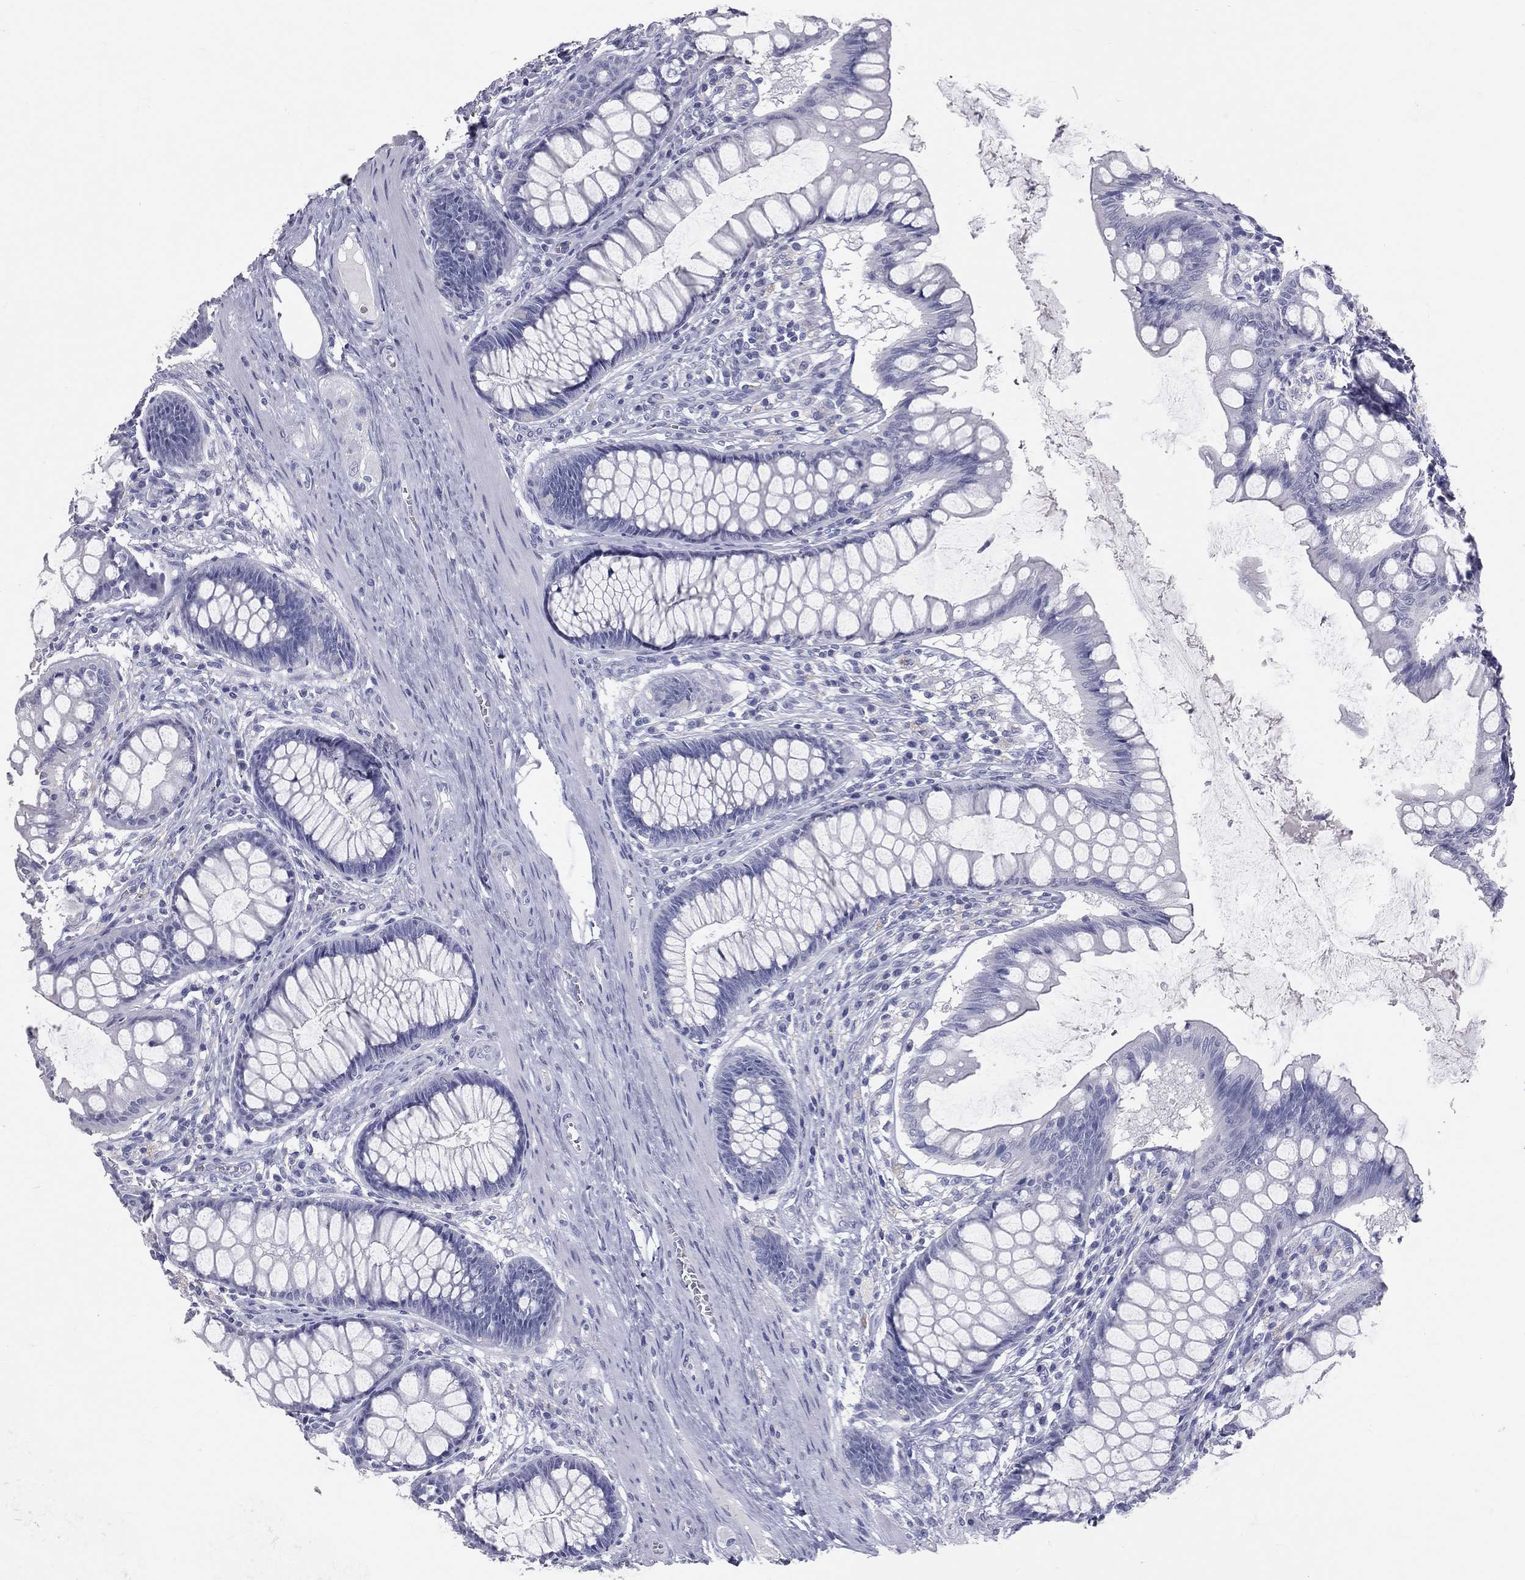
{"staining": {"intensity": "negative", "quantity": "none", "location": "none"}, "tissue": "colon", "cell_type": "Endothelial cells", "image_type": "normal", "snomed": [{"axis": "morphology", "description": "Normal tissue, NOS"}, {"axis": "topography", "description": "Colon"}], "caption": "Histopathology image shows no significant protein expression in endothelial cells of benign colon. The staining was performed using DAB (3,3'-diaminobenzidine) to visualize the protein expression in brown, while the nuclei were stained in blue with hematoxylin (Magnification: 20x).", "gene": "TFPI2", "patient": {"sex": "female", "age": 65}}